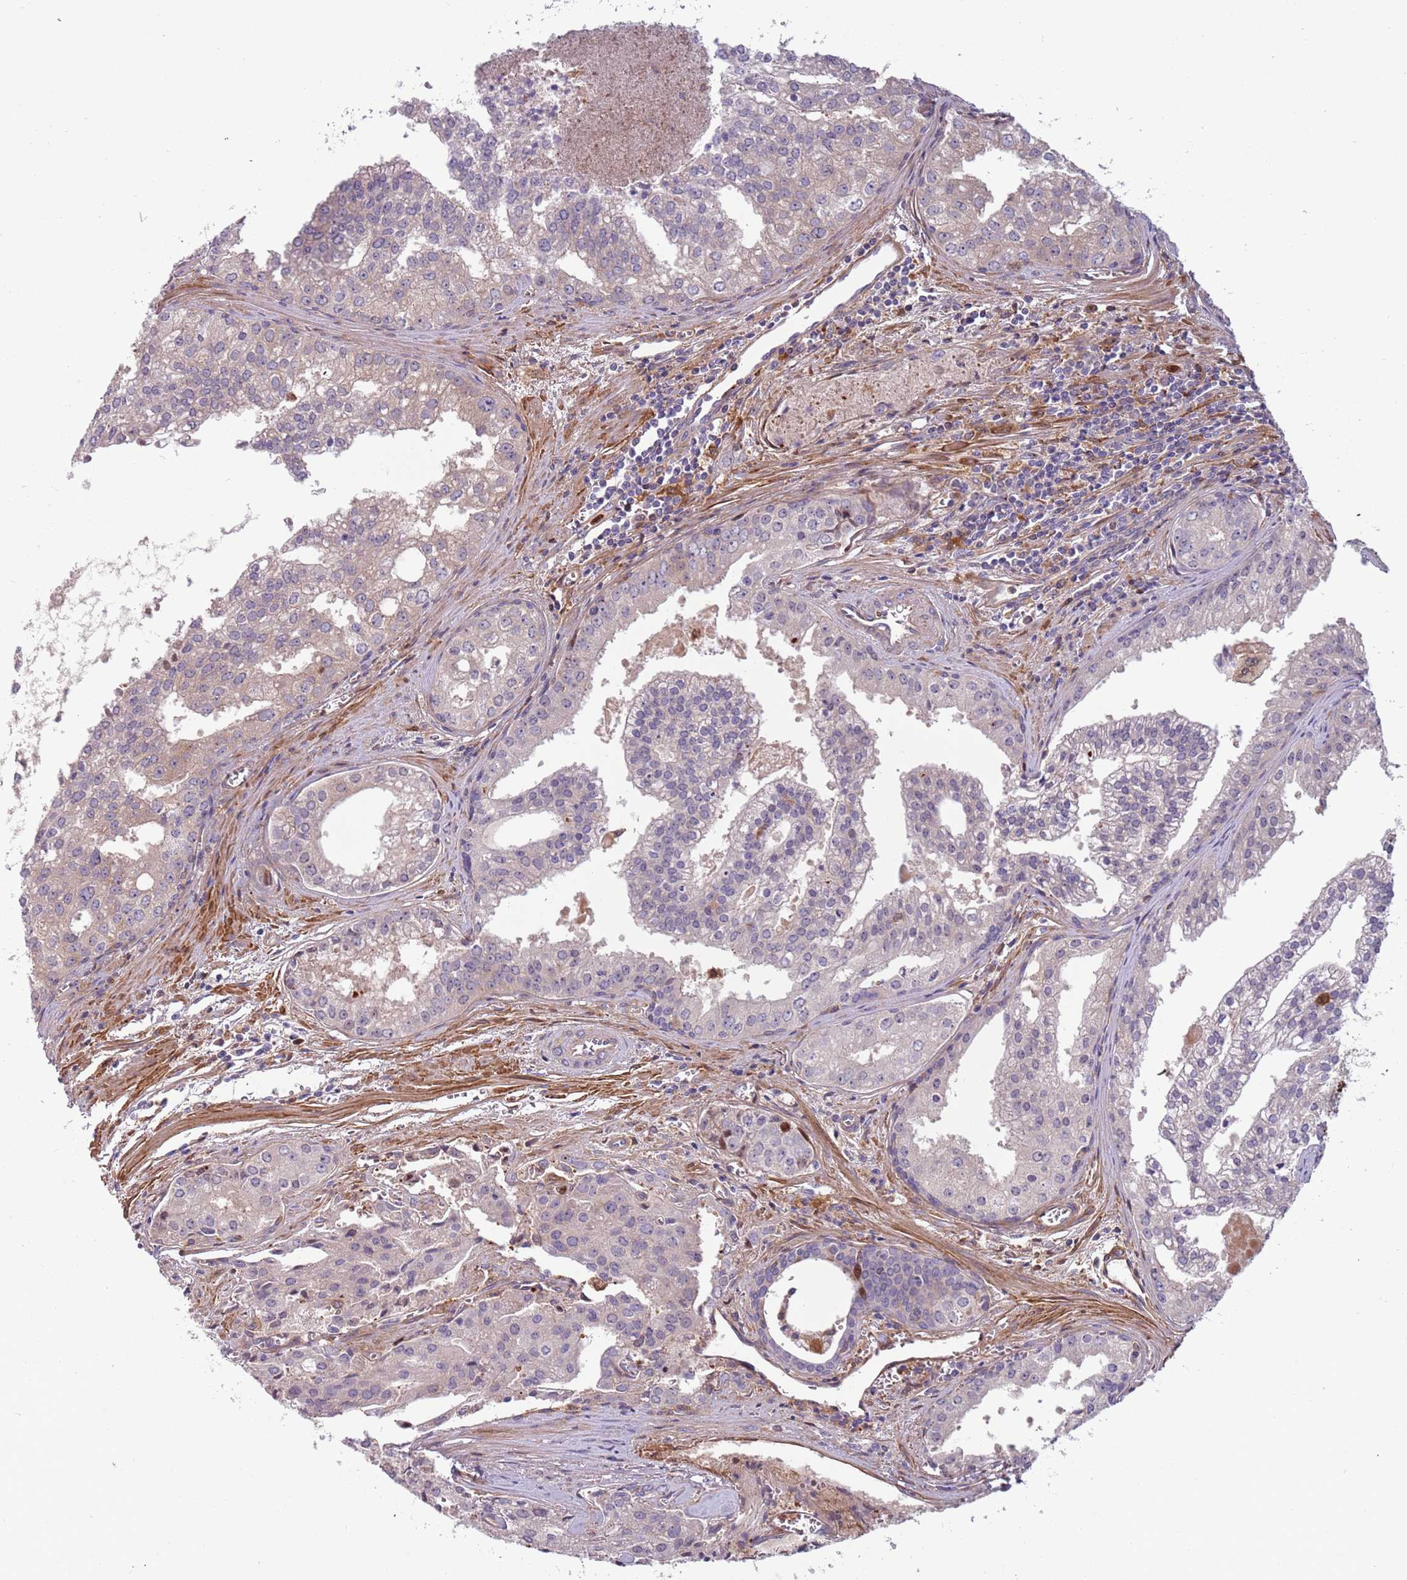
{"staining": {"intensity": "weak", "quantity": "<25%", "location": "cytoplasmic/membranous"}, "tissue": "prostate cancer", "cell_type": "Tumor cells", "image_type": "cancer", "snomed": [{"axis": "morphology", "description": "Adenocarcinoma, High grade"}, {"axis": "topography", "description": "Prostate"}], "caption": "Immunohistochemistry photomicrograph of neoplastic tissue: adenocarcinoma (high-grade) (prostate) stained with DAB reveals no significant protein positivity in tumor cells.", "gene": "NADK", "patient": {"sex": "male", "age": 68}}